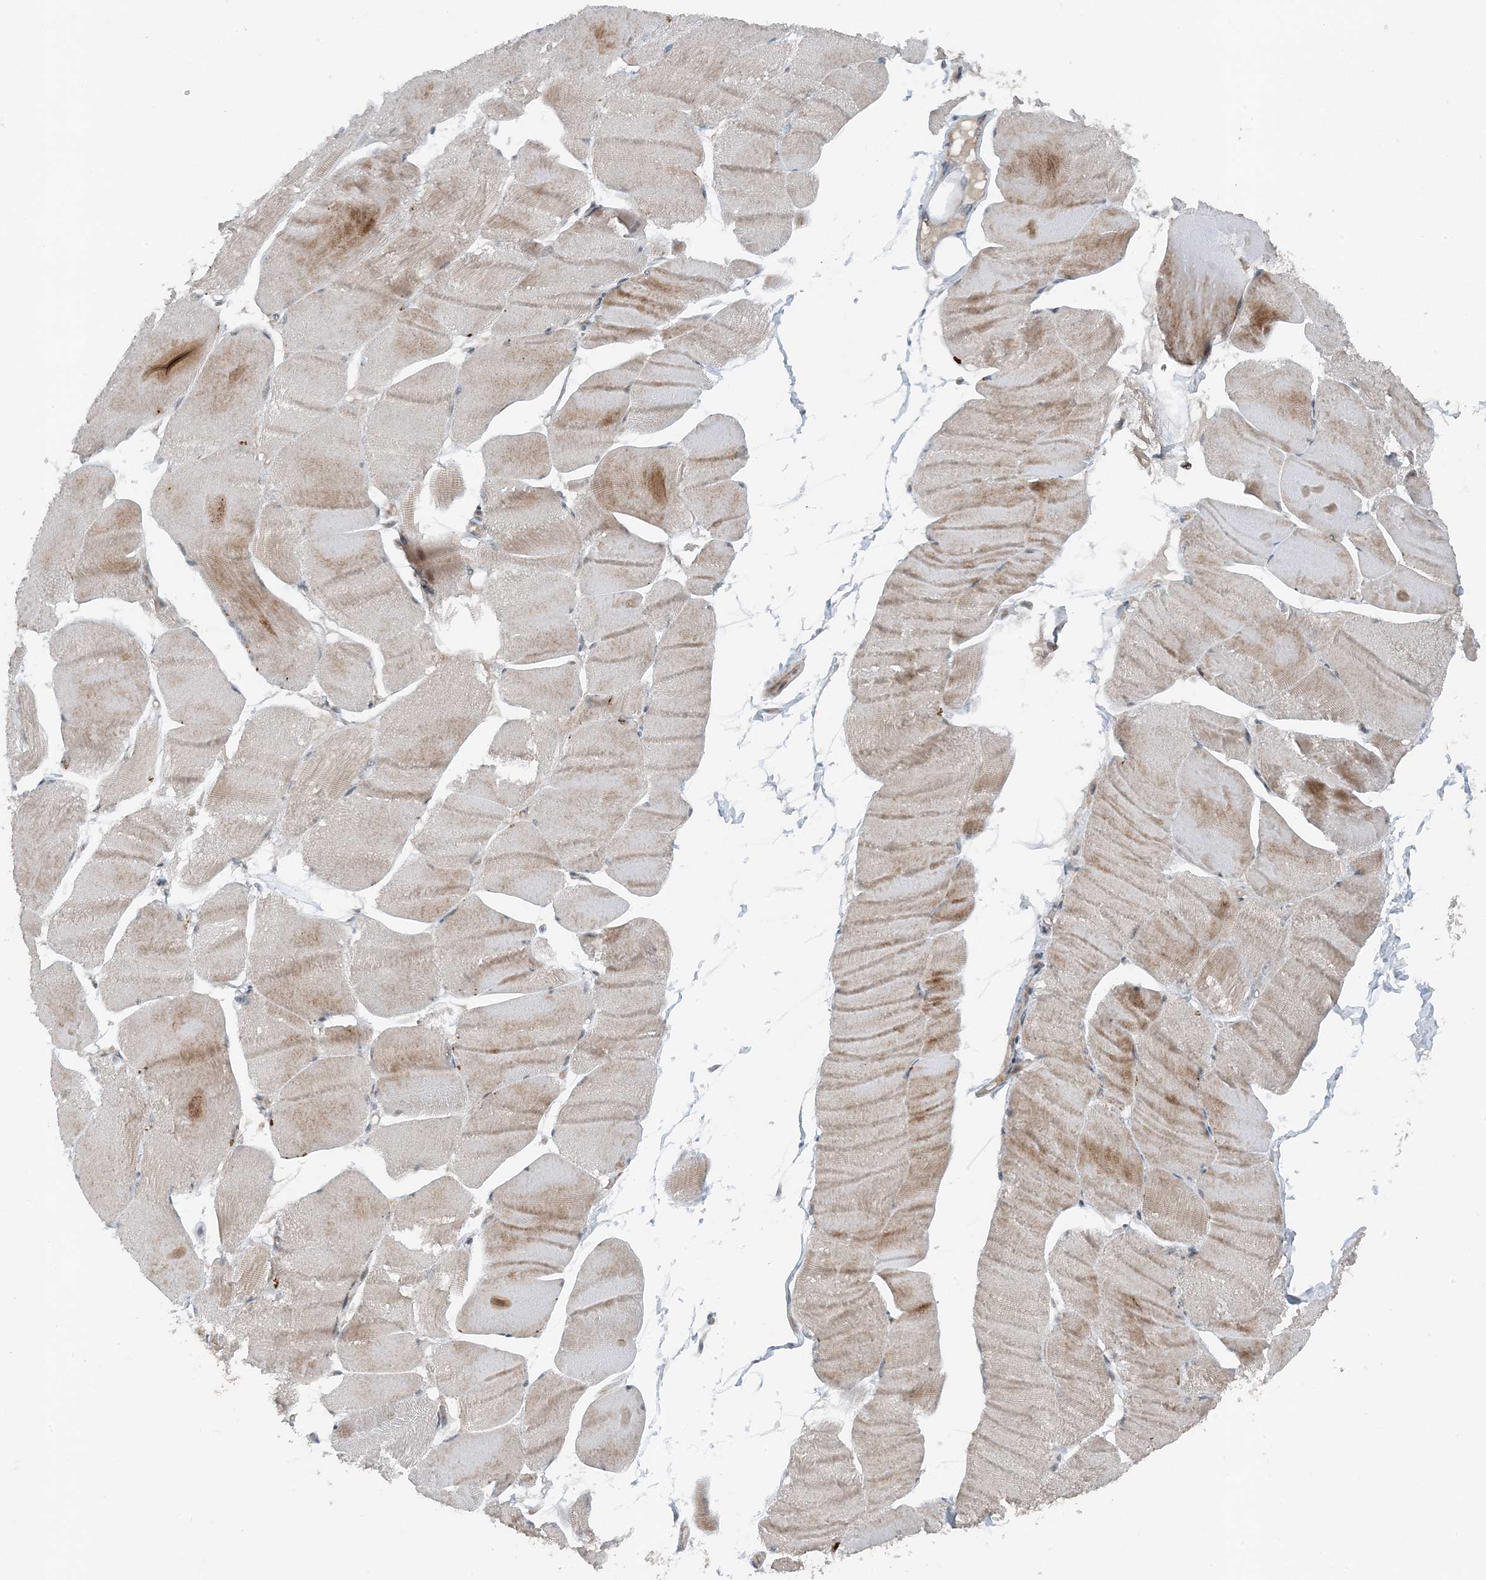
{"staining": {"intensity": "moderate", "quantity": ">75%", "location": "cytoplasmic/membranous"}, "tissue": "skeletal muscle", "cell_type": "Myocytes", "image_type": "normal", "snomed": [{"axis": "morphology", "description": "Normal tissue, NOS"}, {"axis": "morphology", "description": "Basal cell carcinoma"}, {"axis": "topography", "description": "Skeletal muscle"}], "caption": "The image demonstrates immunohistochemical staining of unremarkable skeletal muscle. There is moderate cytoplasmic/membranous staining is present in about >75% of myocytes.", "gene": "MITD1", "patient": {"sex": "female", "age": 64}}